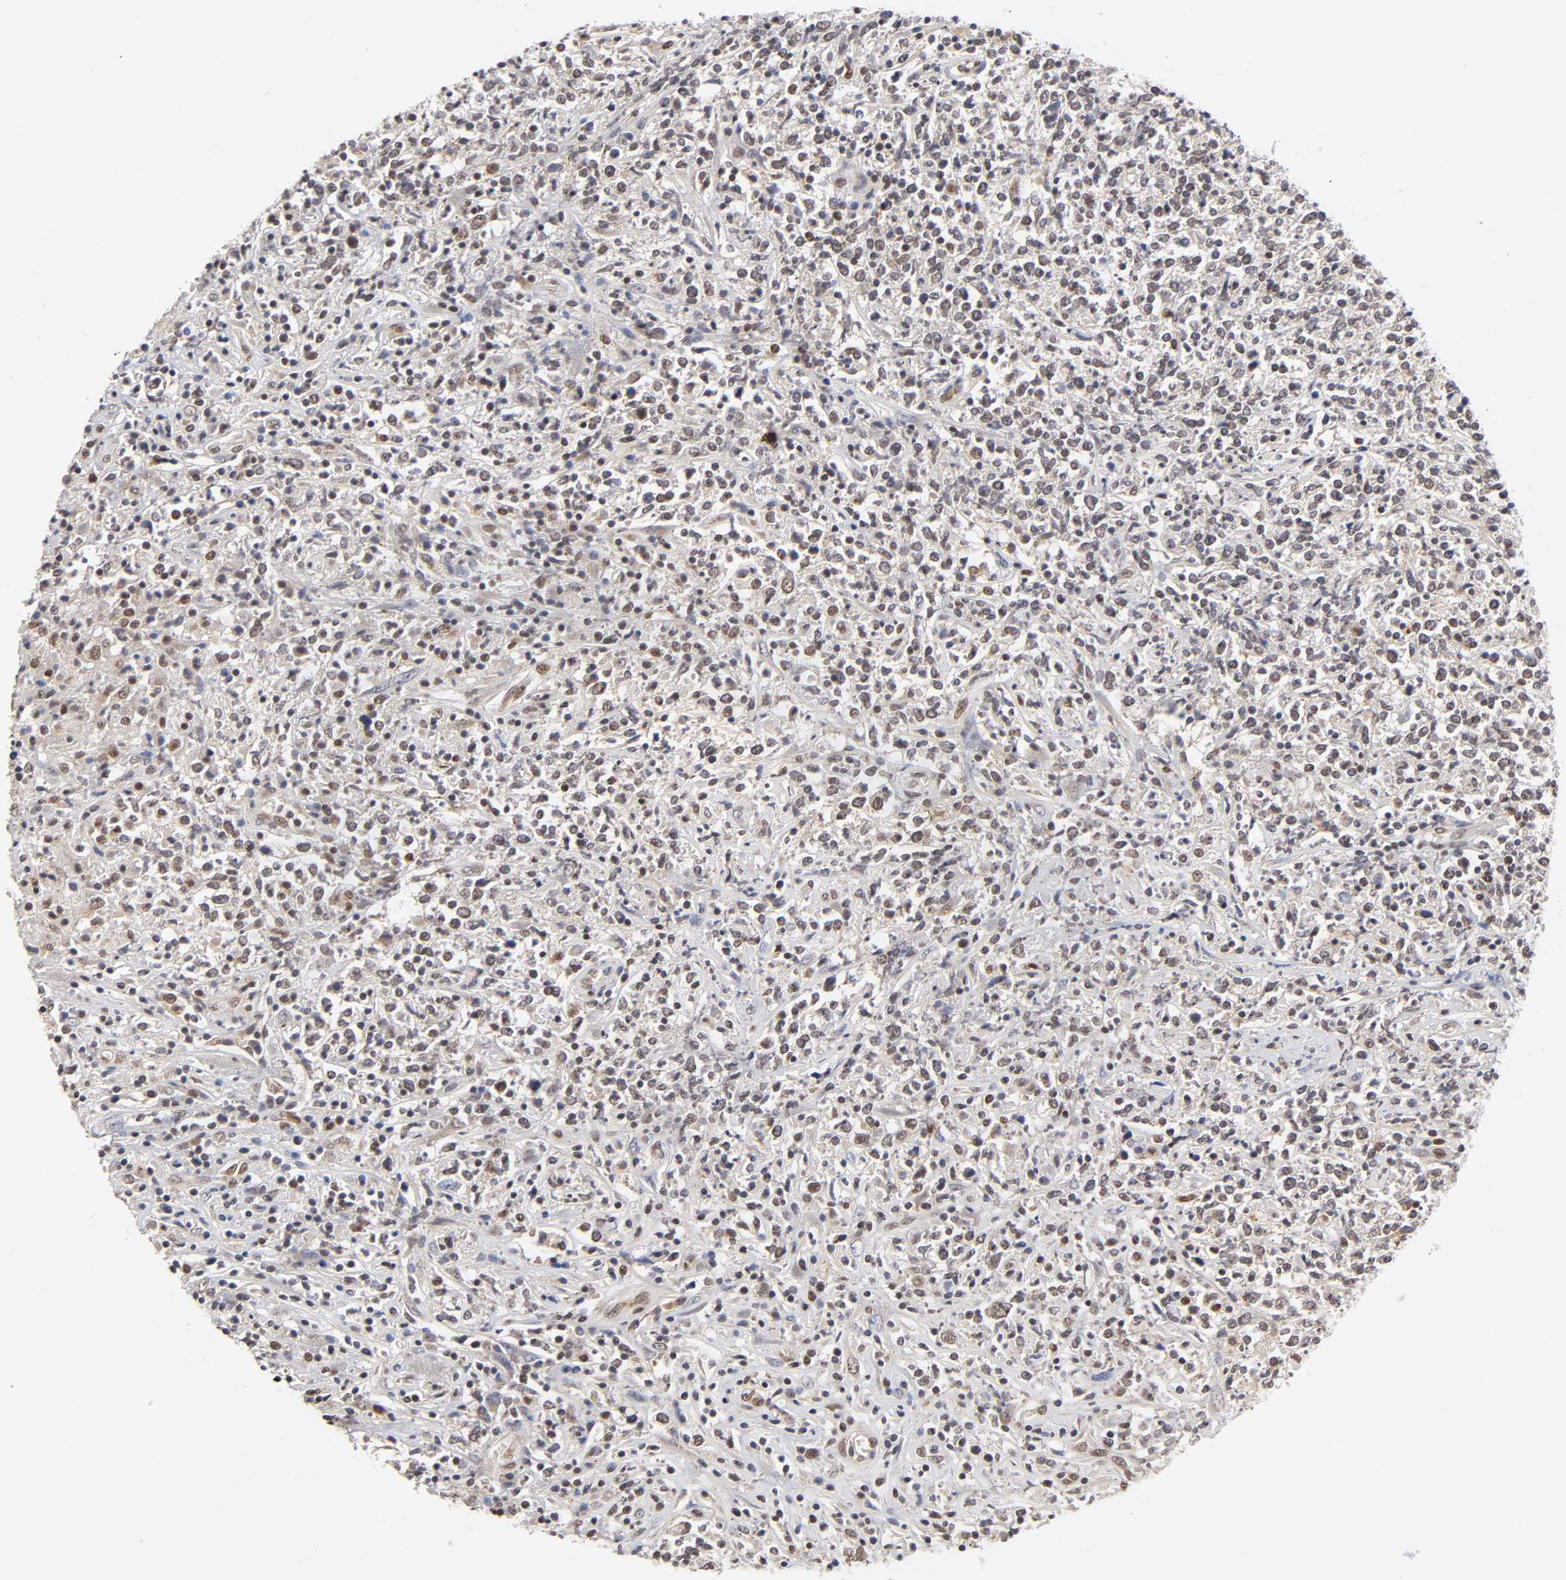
{"staining": {"intensity": "moderate", "quantity": "25%-75%", "location": "nuclear"}, "tissue": "lymphoma", "cell_type": "Tumor cells", "image_type": "cancer", "snomed": [{"axis": "morphology", "description": "Malignant lymphoma, non-Hodgkin's type, High grade"}, {"axis": "topography", "description": "Lymph node"}], "caption": "High-grade malignant lymphoma, non-Hodgkin's type stained for a protein (brown) displays moderate nuclear positive positivity in about 25%-75% of tumor cells.", "gene": "EP300", "patient": {"sex": "female", "age": 84}}